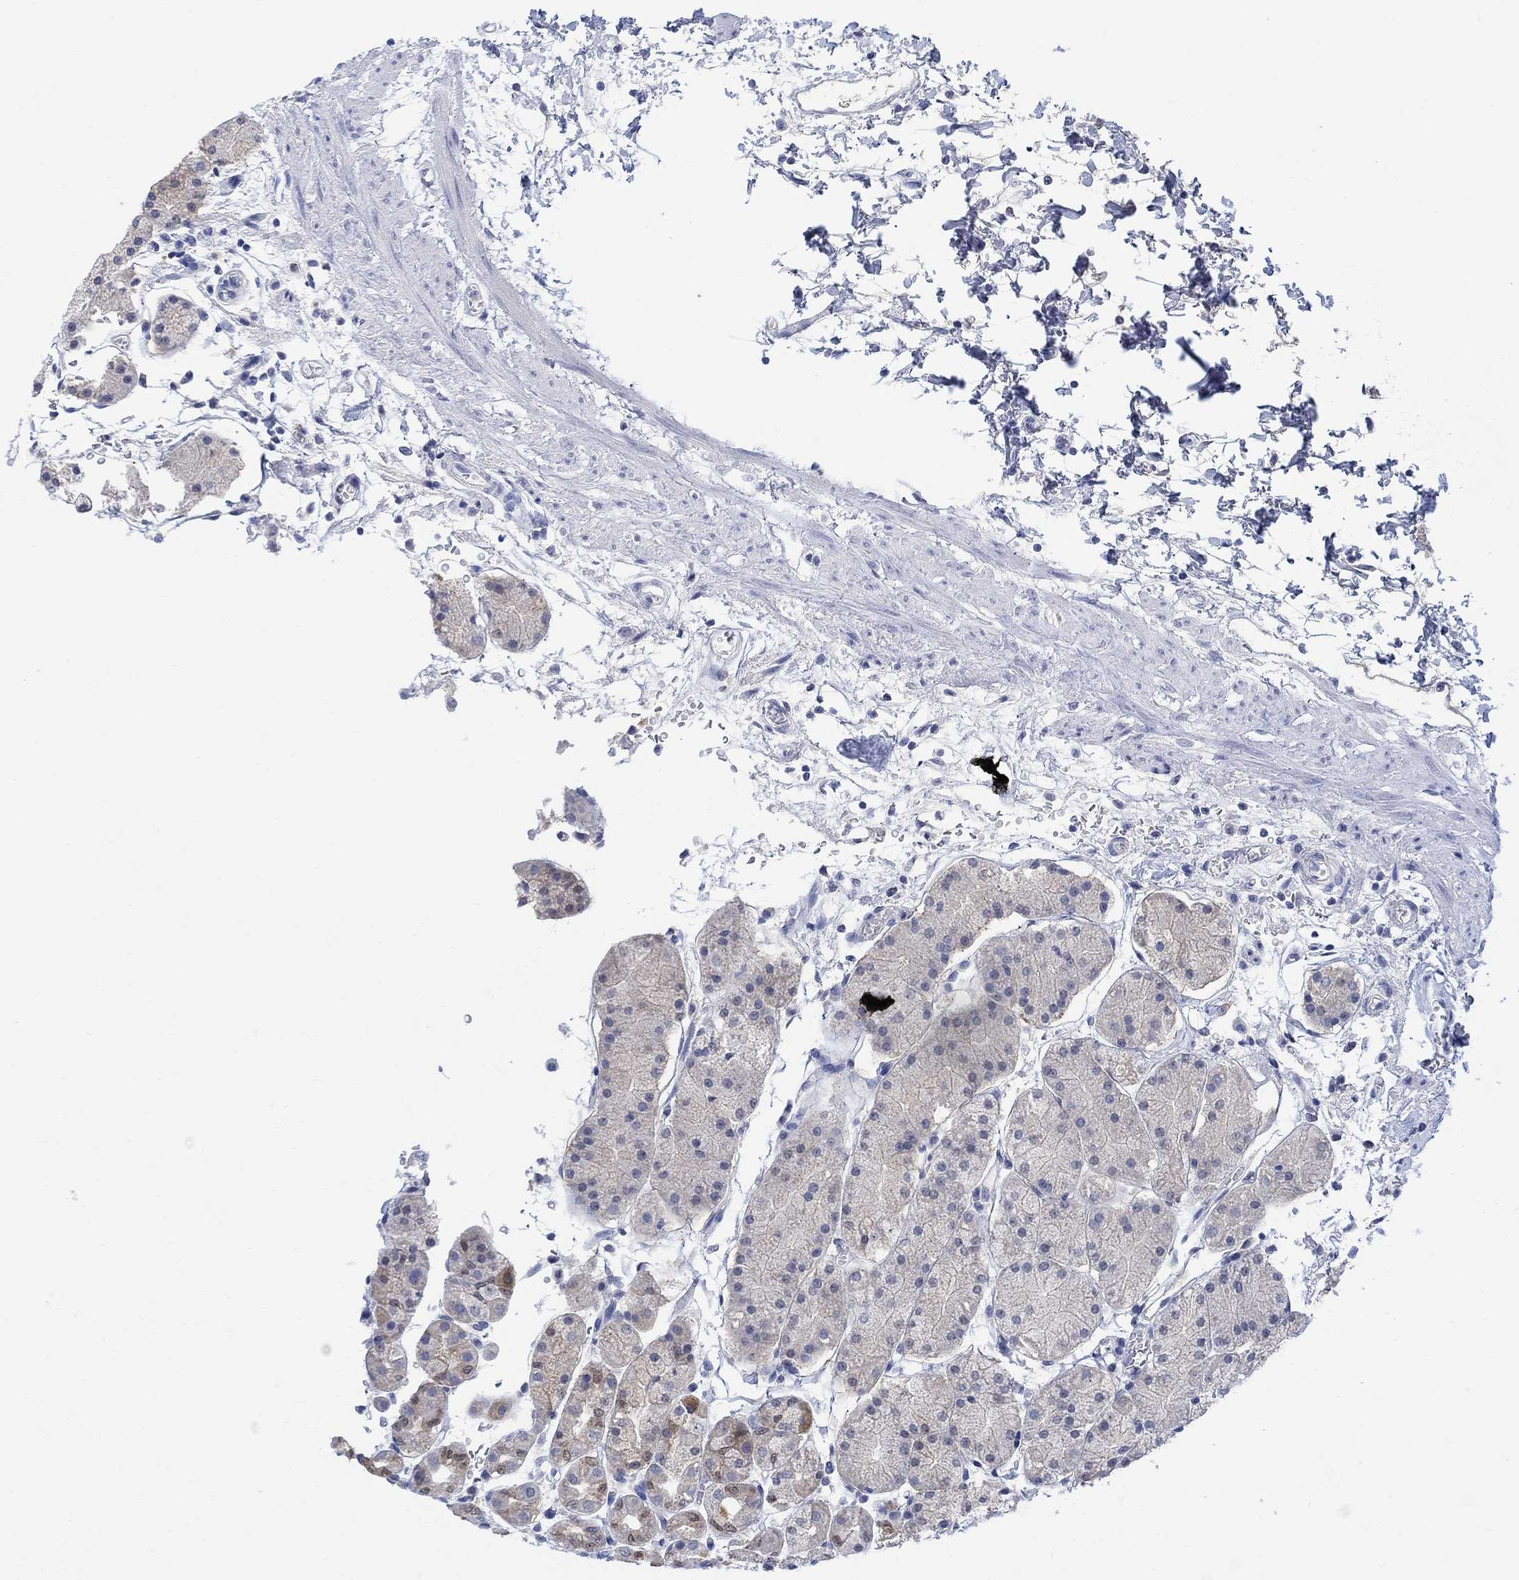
{"staining": {"intensity": "weak", "quantity": "25%-75%", "location": "cytoplasmic/membranous"}, "tissue": "stomach", "cell_type": "Glandular cells", "image_type": "normal", "snomed": [{"axis": "morphology", "description": "Normal tissue, NOS"}, {"axis": "topography", "description": "Stomach"}], "caption": "Protein staining of unremarkable stomach exhibits weak cytoplasmic/membranous staining in approximately 25%-75% of glandular cells. (Stains: DAB (3,3'-diaminobenzidine) in brown, nuclei in blue, Microscopy: brightfield microscopy at high magnification).", "gene": "FBP2", "patient": {"sex": "male", "age": 54}}